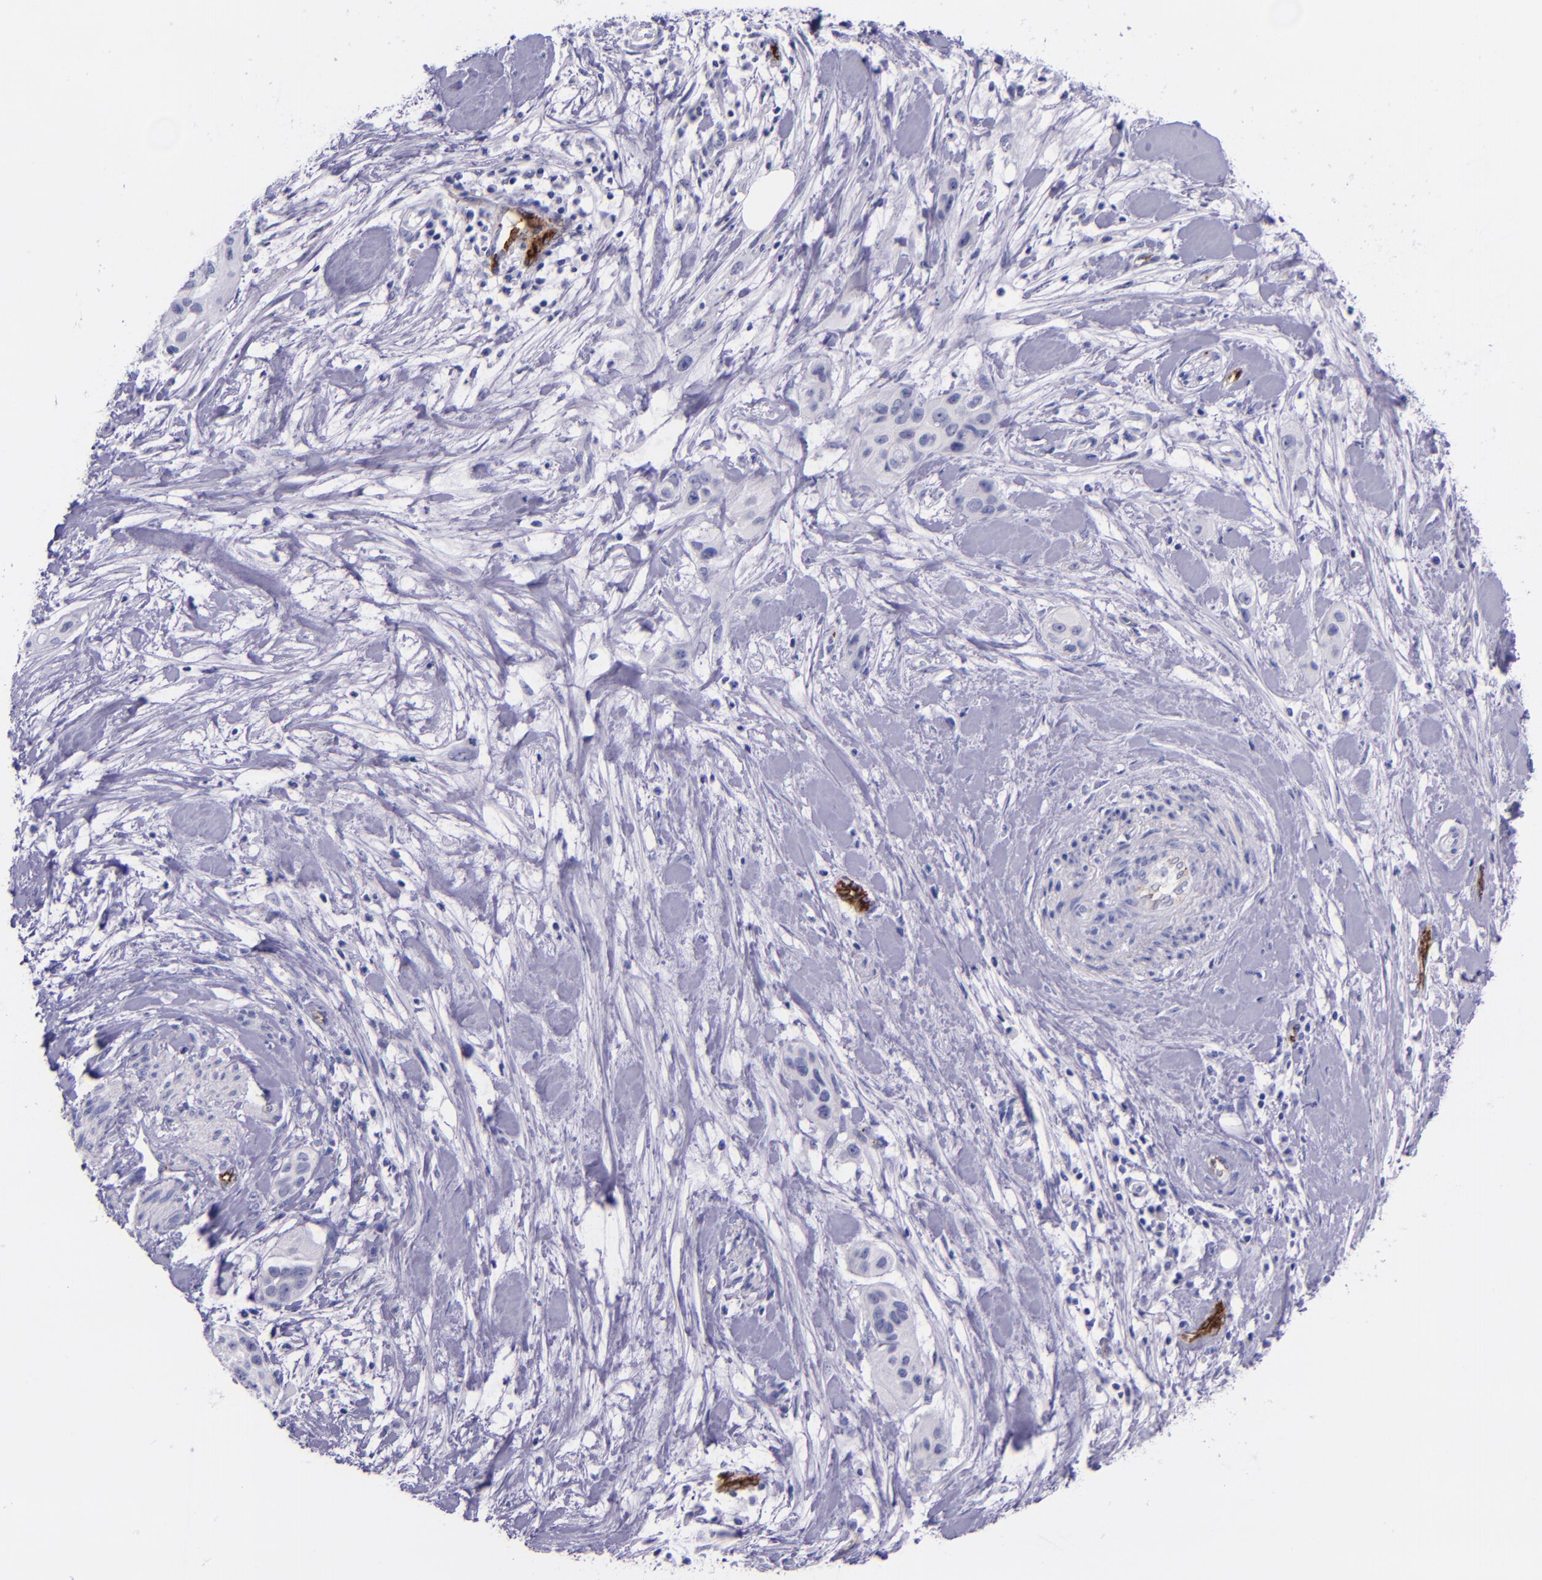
{"staining": {"intensity": "negative", "quantity": "none", "location": "none"}, "tissue": "pancreatic cancer", "cell_type": "Tumor cells", "image_type": "cancer", "snomed": [{"axis": "morphology", "description": "Adenocarcinoma, NOS"}, {"axis": "topography", "description": "Pancreas"}], "caption": "This is an immunohistochemistry (IHC) image of pancreatic adenocarcinoma. There is no positivity in tumor cells.", "gene": "SELE", "patient": {"sex": "female", "age": 60}}